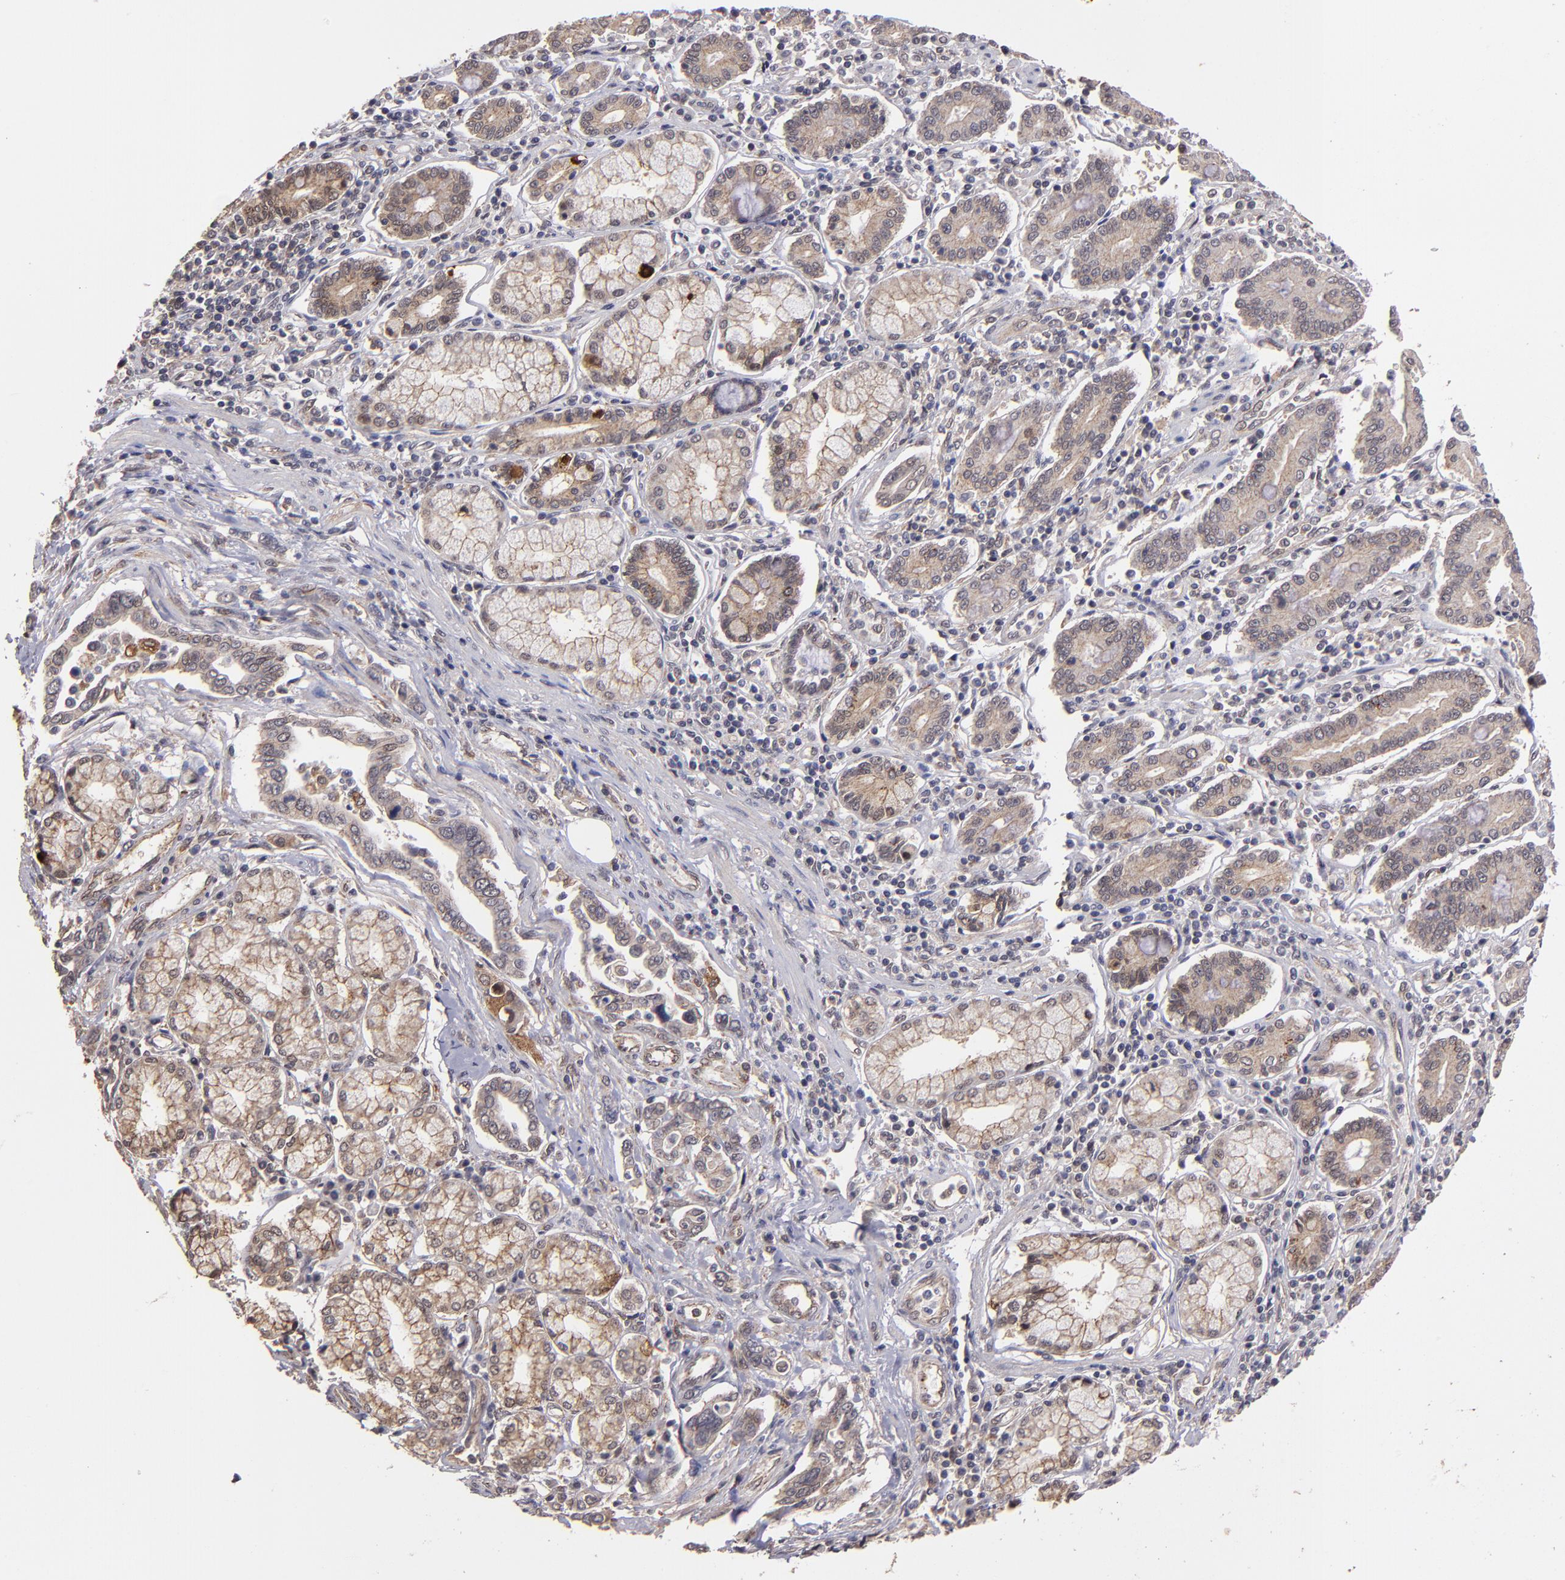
{"staining": {"intensity": "weak", "quantity": ">75%", "location": "cytoplasmic/membranous"}, "tissue": "pancreatic cancer", "cell_type": "Tumor cells", "image_type": "cancer", "snomed": [{"axis": "morphology", "description": "Adenocarcinoma, NOS"}, {"axis": "topography", "description": "Pancreas"}], "caption": "Tumor cells reveal low levels of weak cytoplasmic/membranous expression in approximately >75% of cells in pancreatic cancer (adenocarcinoma).", "gene": "SIPA1L1", "patient": {"sex": "female", "age": 57}}